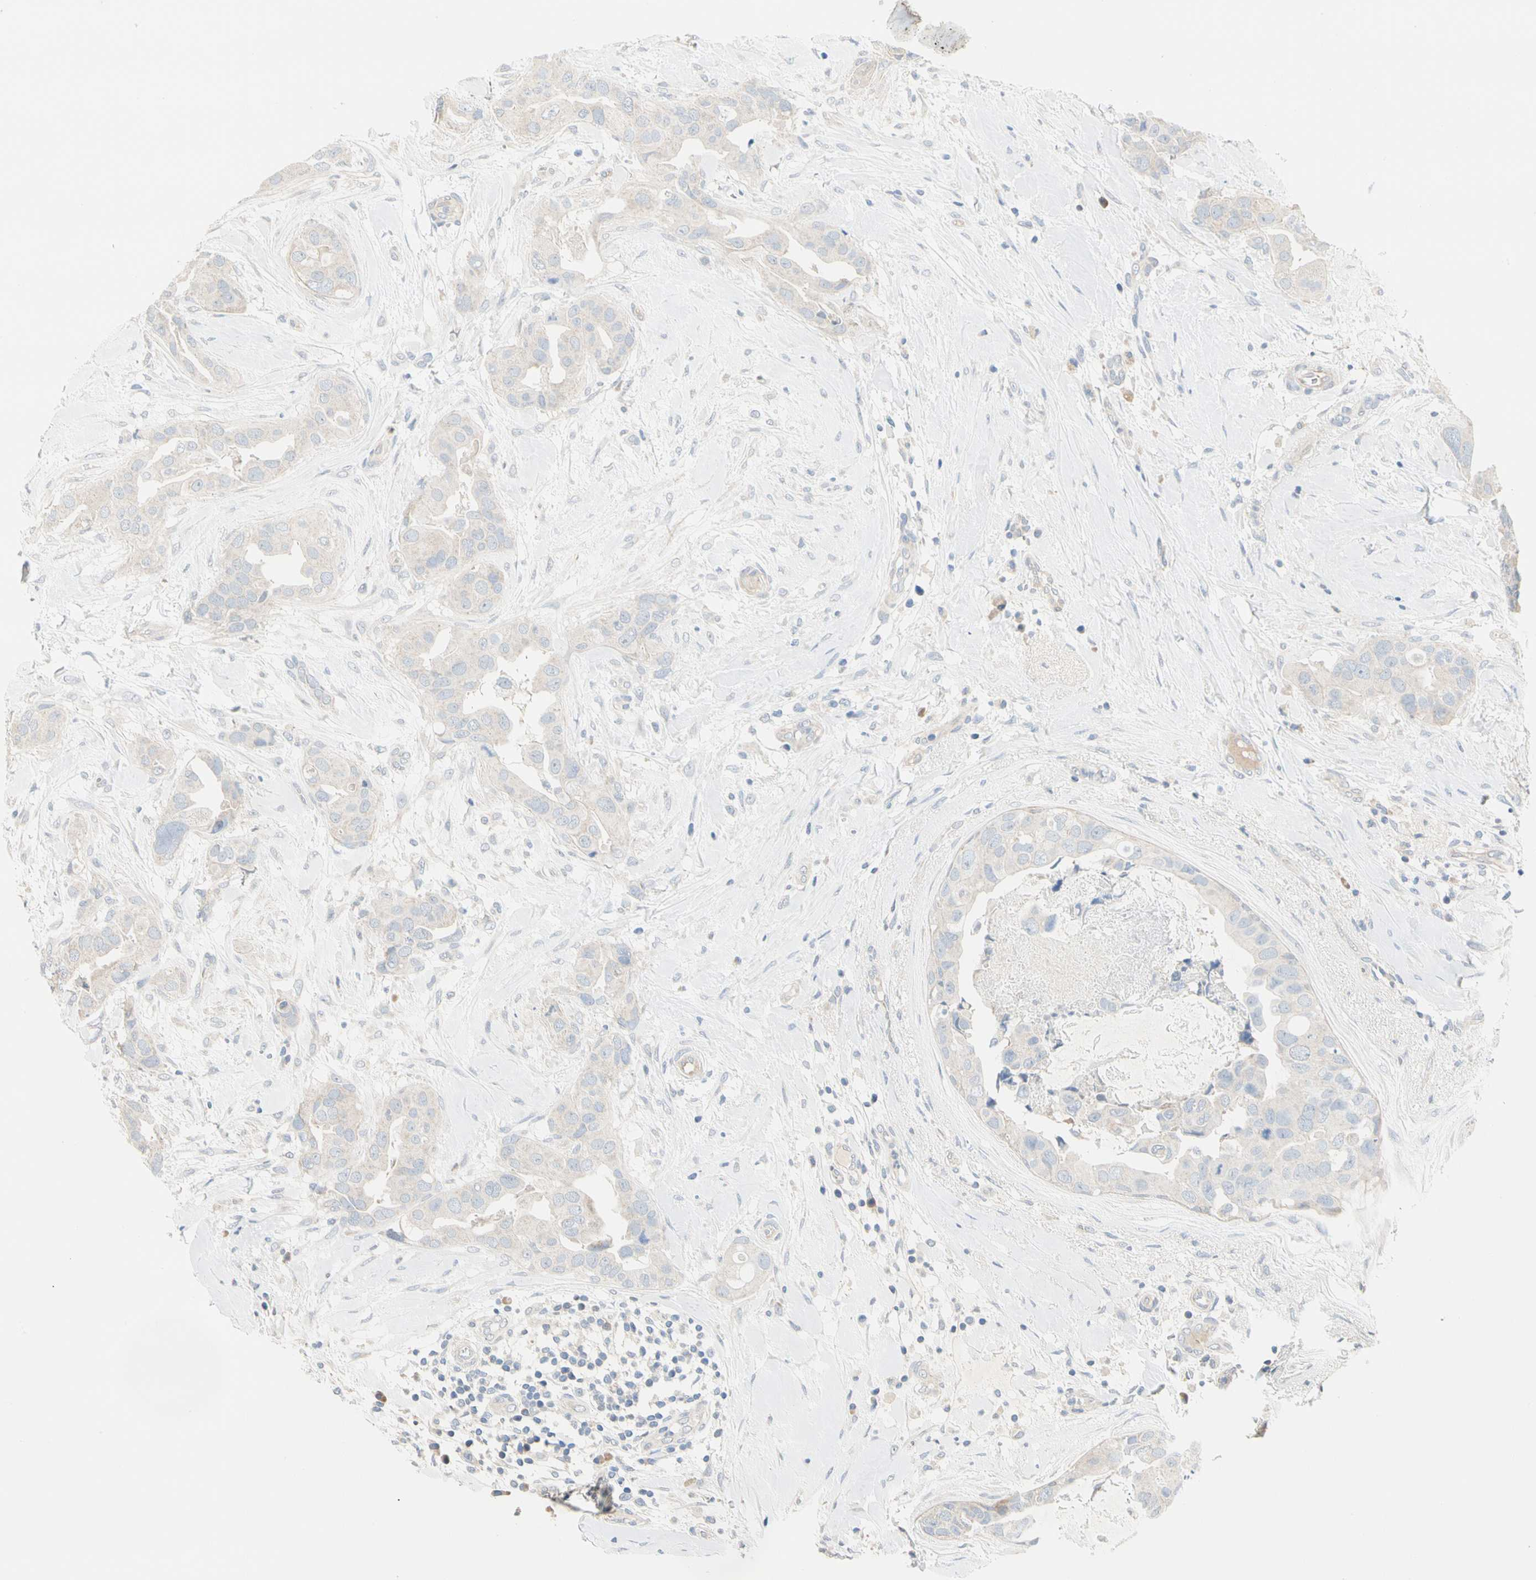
{"staining": {"intensity": "weak", "quantity": "<25%", "location": "cytoplasmic/membranous"}, "tissue": "breast cancer", "cell_type": "Tumor cells", "image_type": "cancer", "snomed": [{"axis": "morphology", "description": "Duct carcinoma"}, {"axis": "topography", "description": "Breast"}], "caption": "Micrograph shows no protein expression in tumor cells of breast cancer (intraductal carcinoma) tissue.", "gene": "GPR153", "patient": {"sex": "female", "age": 40}}